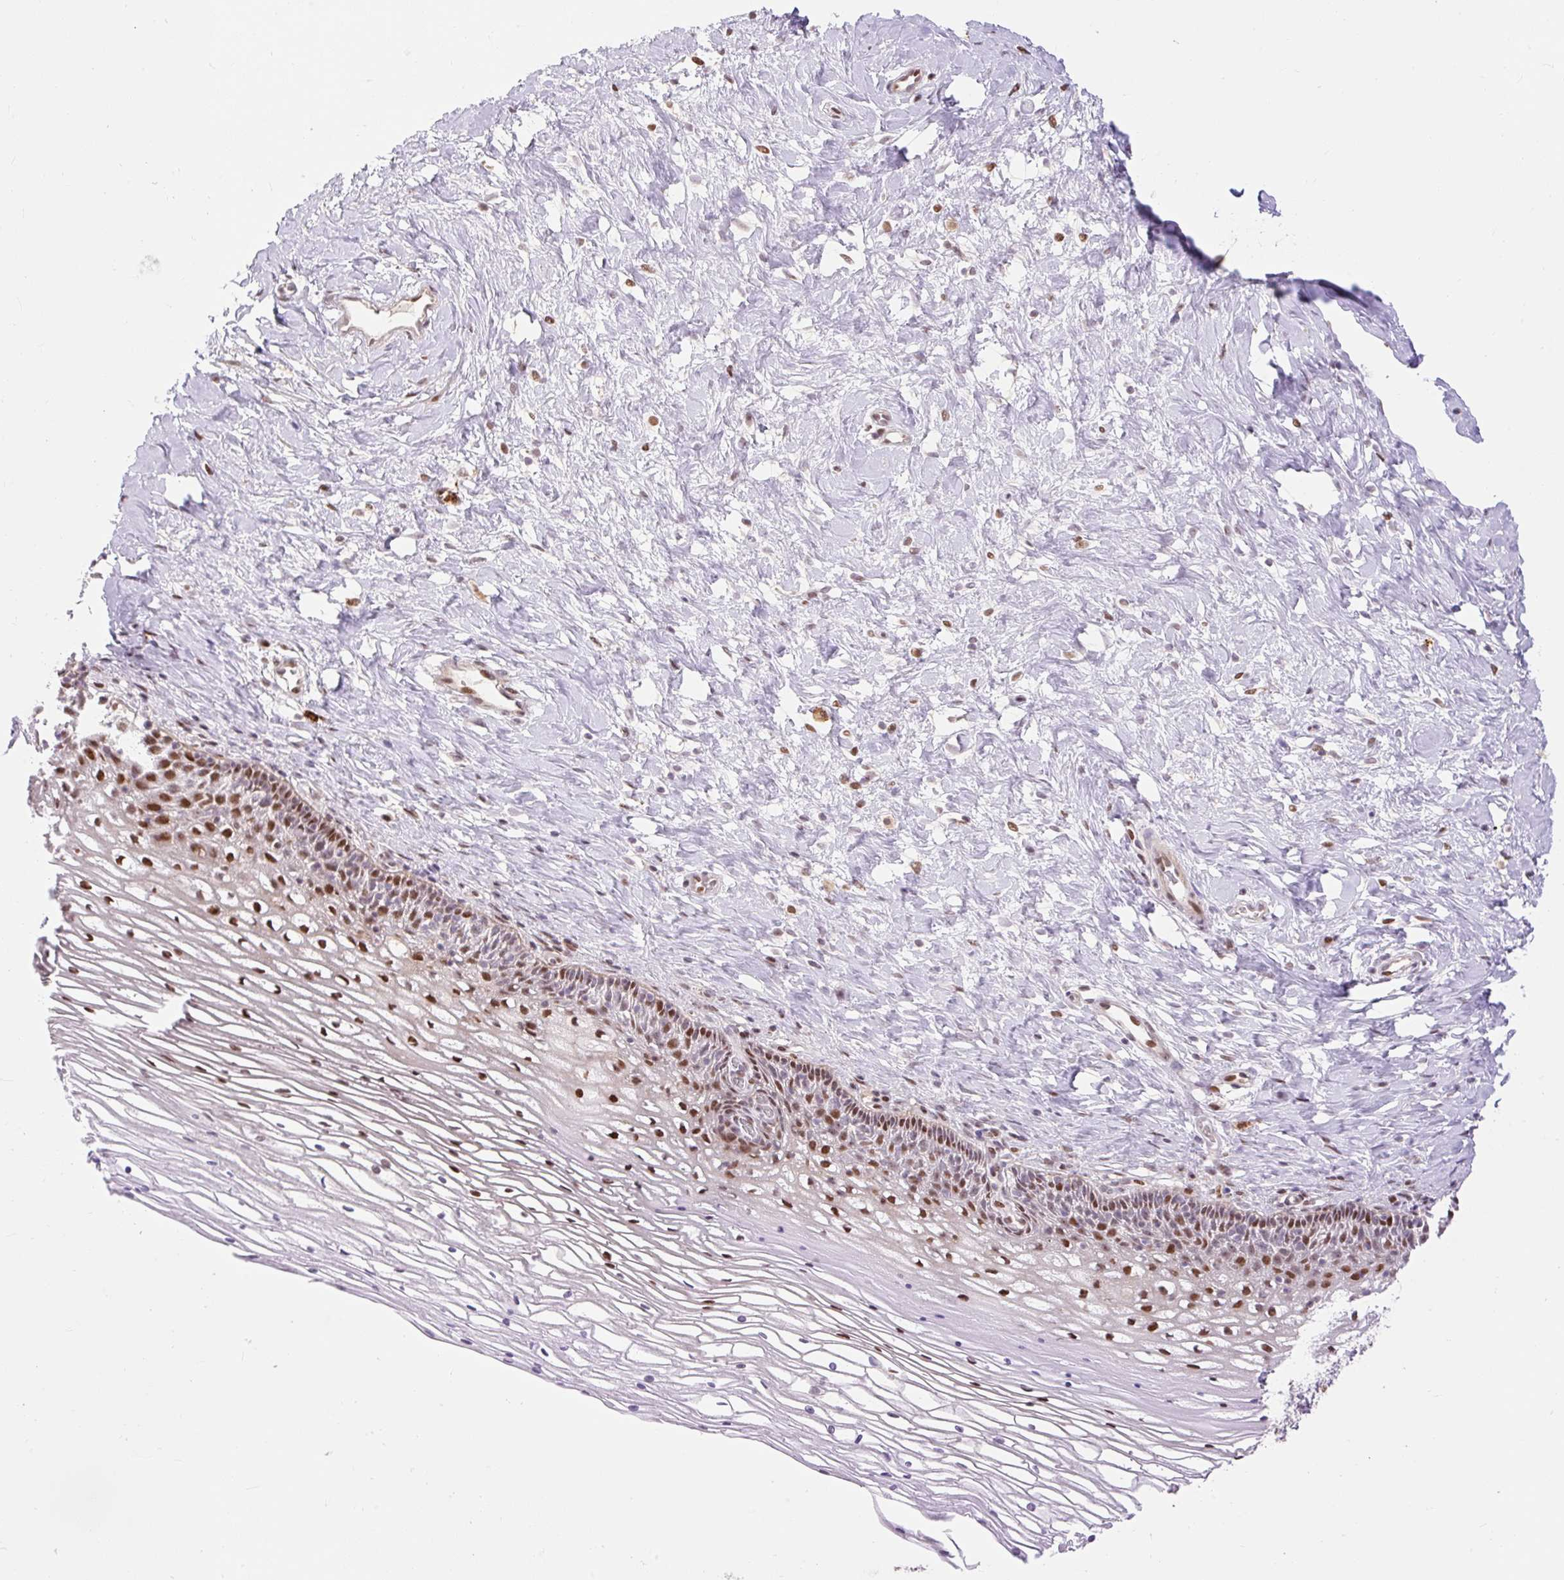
{"staining": {"intensity": "moderate", "quantity": ">75%", "location": "nuclear"}, "tissue": "cervix", "cell_type": "Glandular cells", "image_type": "normal", "snomed": [{"axis": "morphology", "description": "Normal tissue, NOS"}, {"axis": "topography", "description": "Cervix"}], "caption": "Immunohistochemistry micrograph of unremarkable cervix: human cervix stained using immunohistochemistry shows medium levels of moderate protein expression localized specifically in the nuclear of glandular cells, appearing as a nuclear brown color.", "gene": "RIPPLY3", "patient": {"sex": "female", "age": 36}}